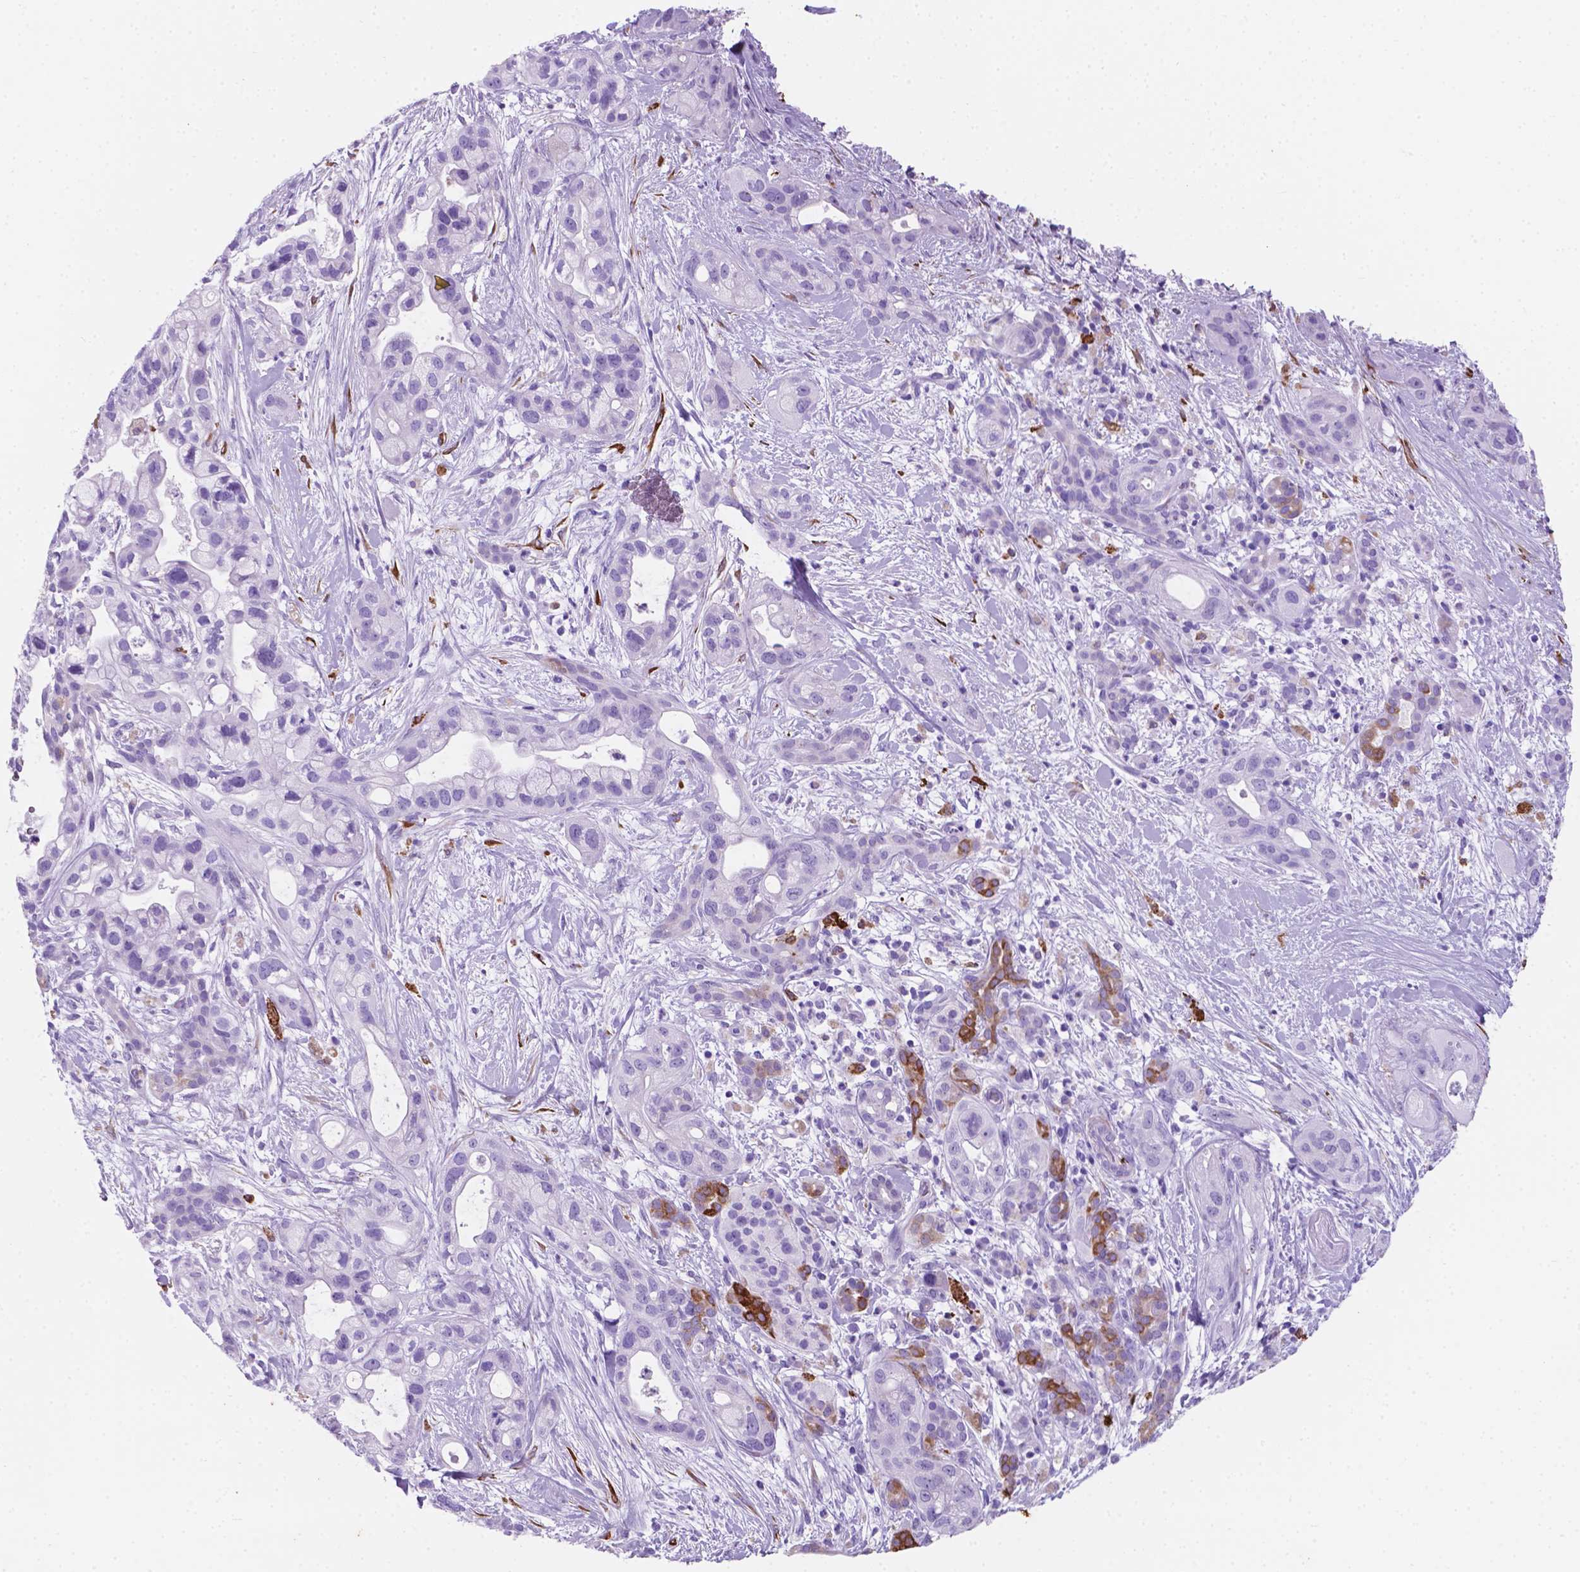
{"staining": {"intensity": "negative", "quantity": "none", "location": "none"}, "tissue": "pancreatic cancer", "cell_type": "Tumor cells", "image_type": "cancer", "snomed": [{"axis": "morphology", "description": "Adenocarcinoma, NOS"}, {"axis": "topography", "description": "Pancreas"}], "caption": "Human pancreatic cancer (adenocarcinoma) stained for a protein using immunohistochemistry exhibits no positivity in tumor cells.", "gene": "MACF1", "patient": {"sex": "male", "age": 44}}